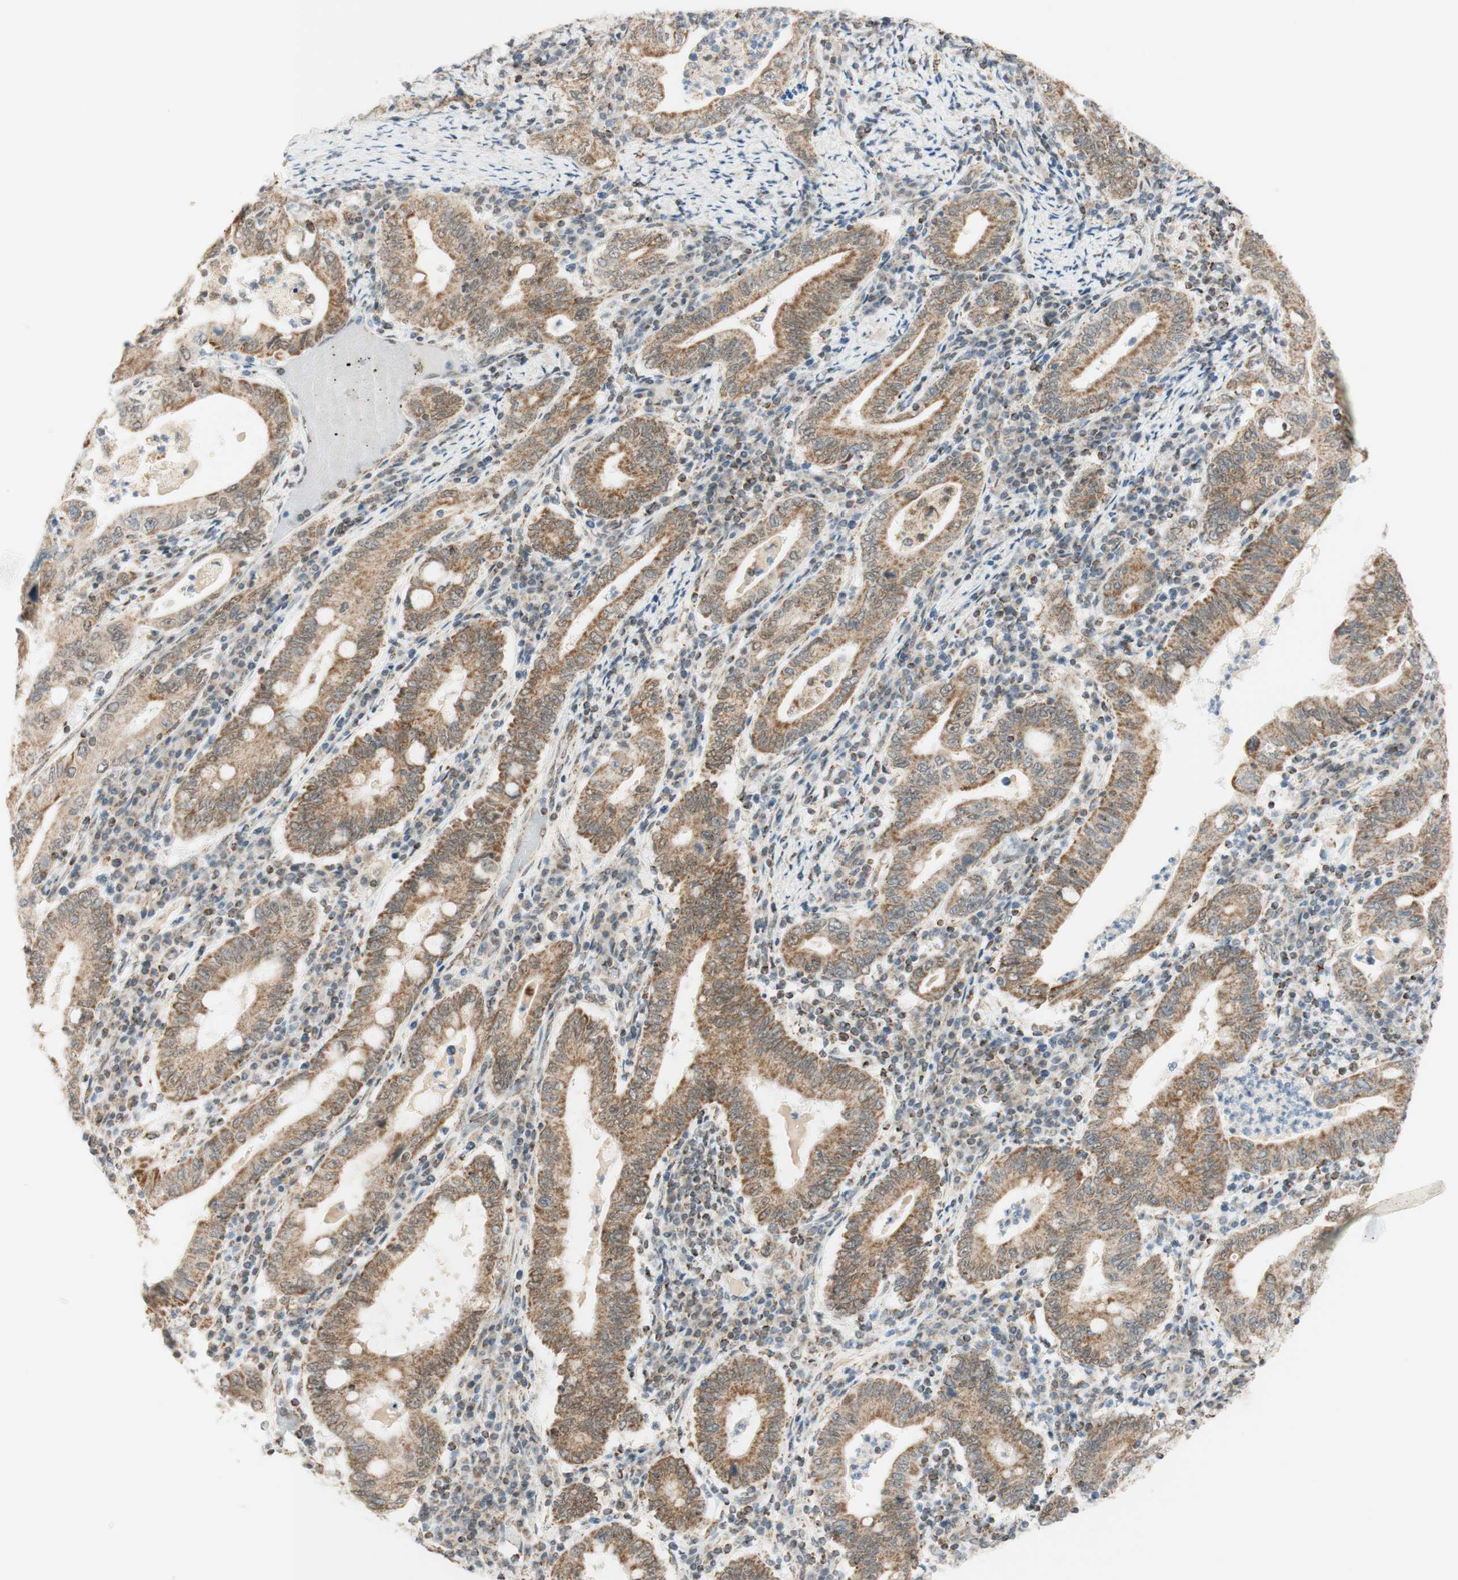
{"staining": {"intensity": "moderate", "quantity": ">75%", "location": "cytoplasmic/membranous"}, "tissue": "stomach cancer", "cell_type": "Tumor cells", "image_type": "cancer", "snomed": [{"axis": "morphology", "description": "Normal tissue, NOS"}, {"axis": "morphology", "description": "Adenocarcinoma, NOS"}, {"axis": "topography", "description": "Esophagus"}, {"axis": "topography", "description": "Stomach, upper"}, {"axis": "topography", "description": "Peripheral nerve tissue"}], "caption": "This image shows stomach cancer (adenocarcinoma) stained with IHC to label a protein in brown. The cytoplasmic/membranous of tumor cells show moderate positivity for the protein. Nuclei are counter-stained blue.", "gene": "ZNF782", "patient": {"sex": "male", "age": 62}}